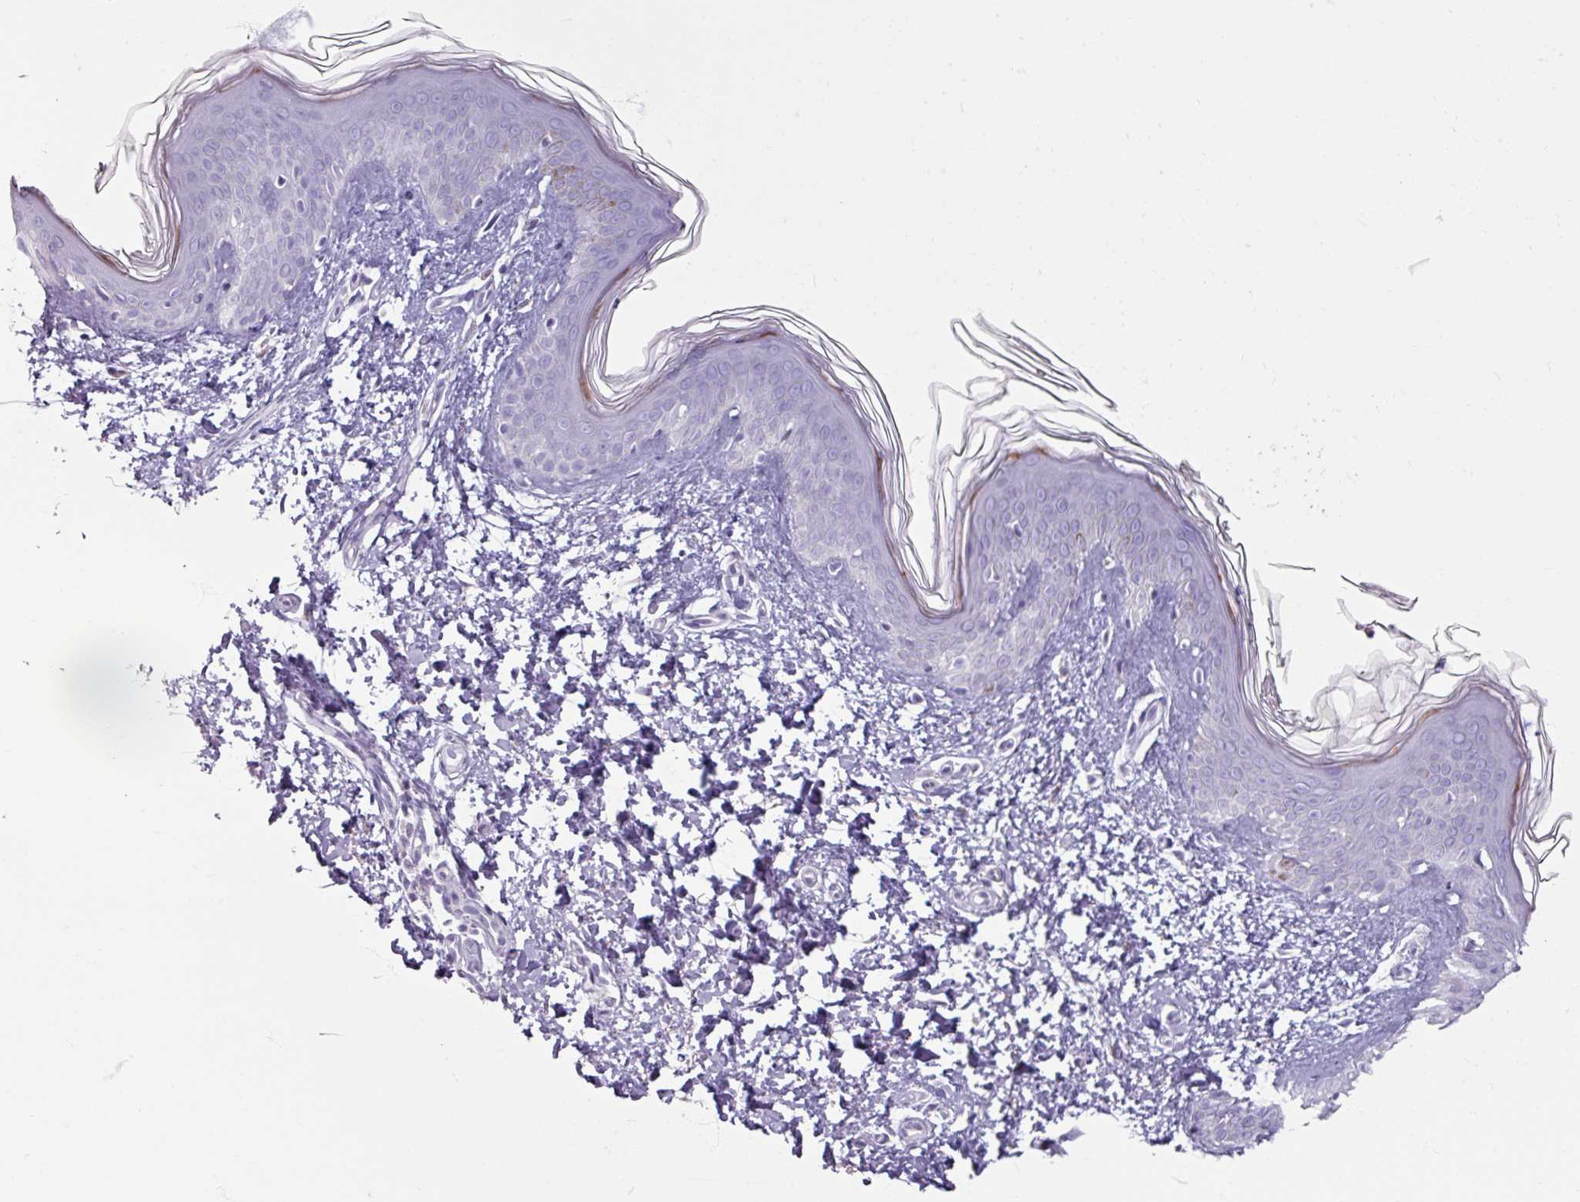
{"staining": {"intensity": "negative", "quantity": "none", "location": "none"}, "tissue": "skin", "cell_type": "Fibroblasts", "image_type": "normal", "snomed": [{"axis": "morphology", "description": "Normal tissue, NOS"}, {"axis": "topography", "description": "Skin"}], "caption": "Immunohistochemistry (IHC) histopathology image of normal skin: human skin stained with DAB (3,3'-diaminobenzidine) exhibits no significant protein positivity in fibroblasts. Nuclei are stained in blue.", "gene": "SLC27A5", "patient": {"sex": "female", "age": 41}}